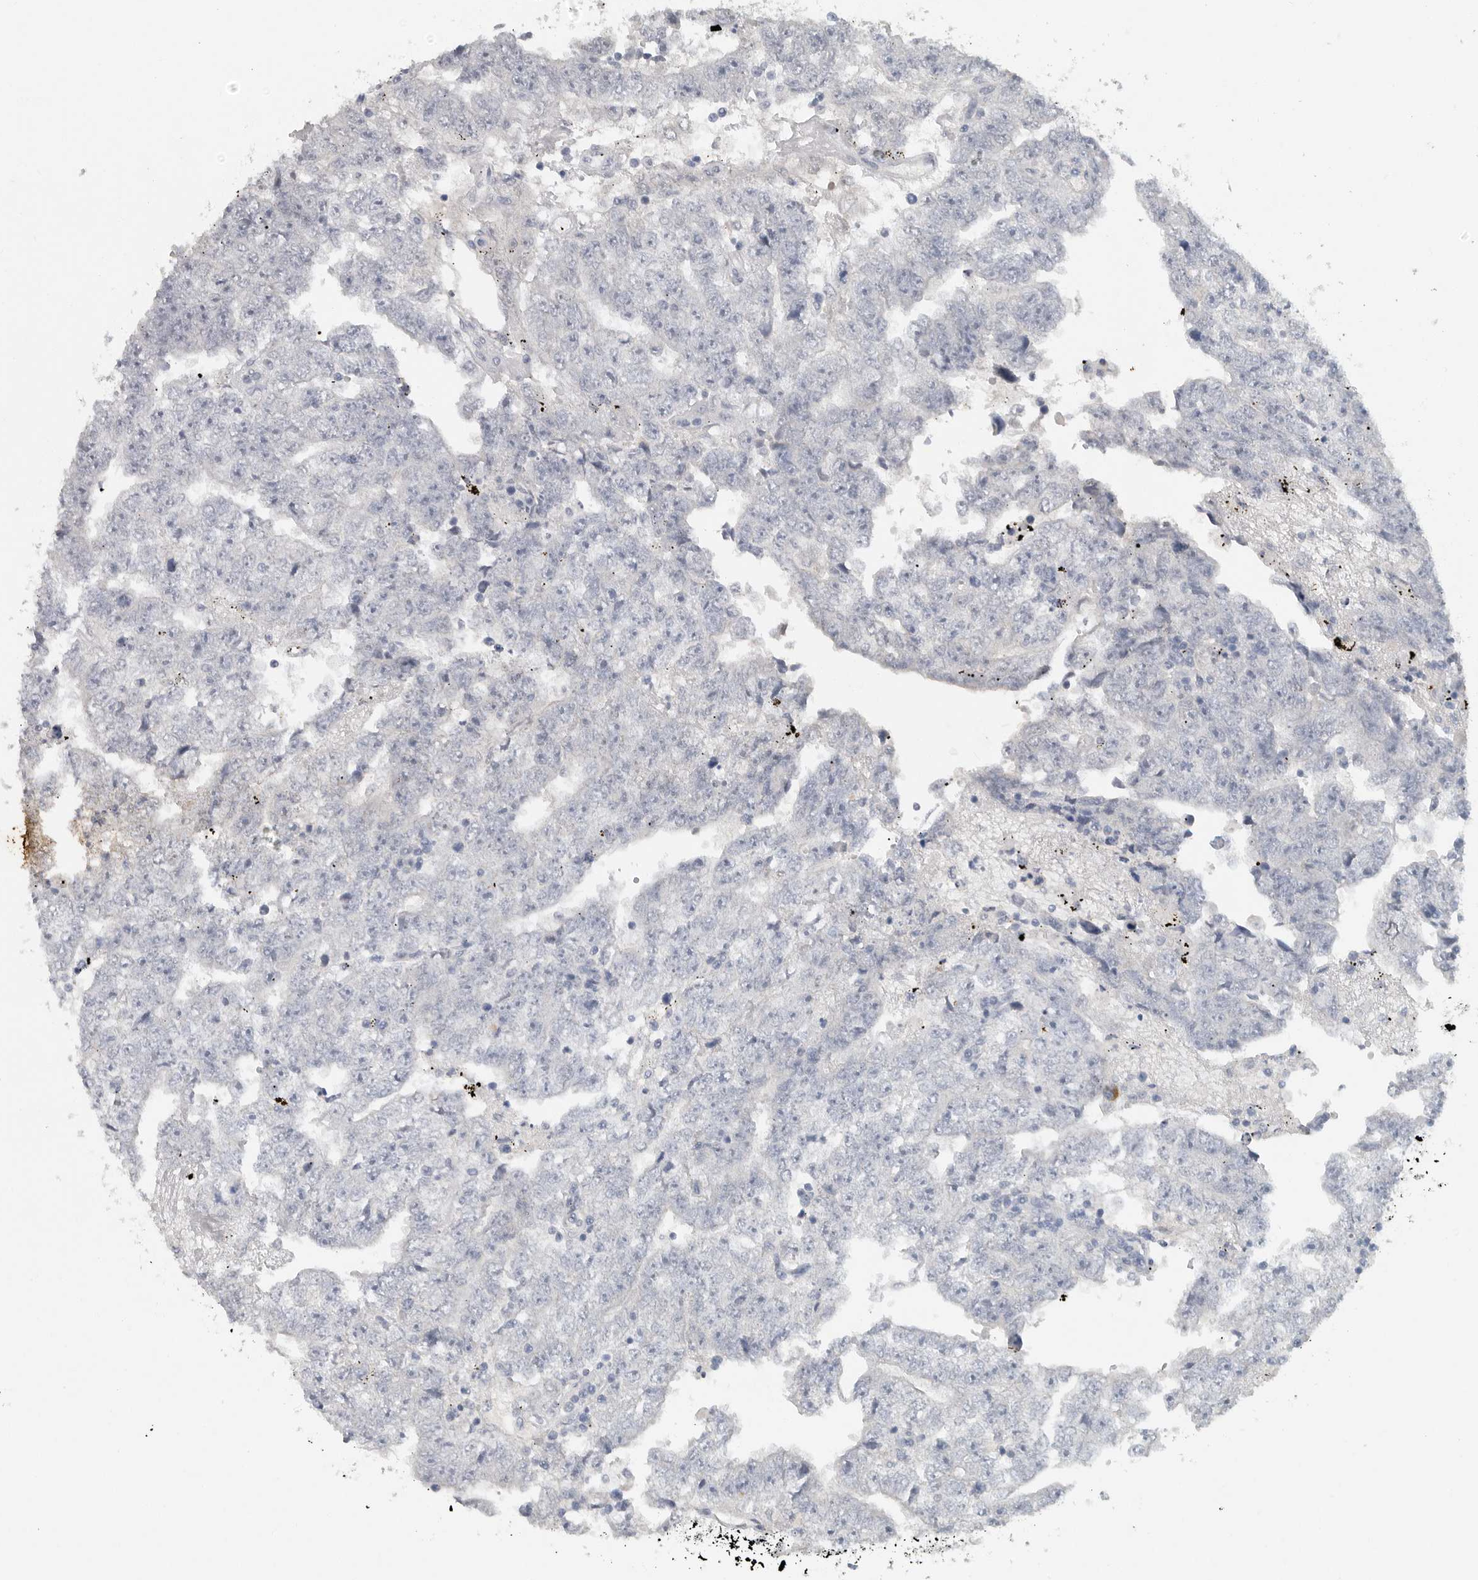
{"staining": {"intensity": "negative", "quantity": "none", "location": "none"}, "tissue": "testis cancer", "cell_type": "Tumor cells", "image_type": "cancer", "snomed": [{"axis": "morphology", "description": "Carcinoma, Embryonal, NOS"}, {"axis": "topography", "description": "Testis"}], "caption": "Immunohistochemical staining of human embryonal carcinoma (testis) exhibits no significant positivity in tumor cells.", "gene": "REG4", "patient": {"sex": "male", "age": 25}}